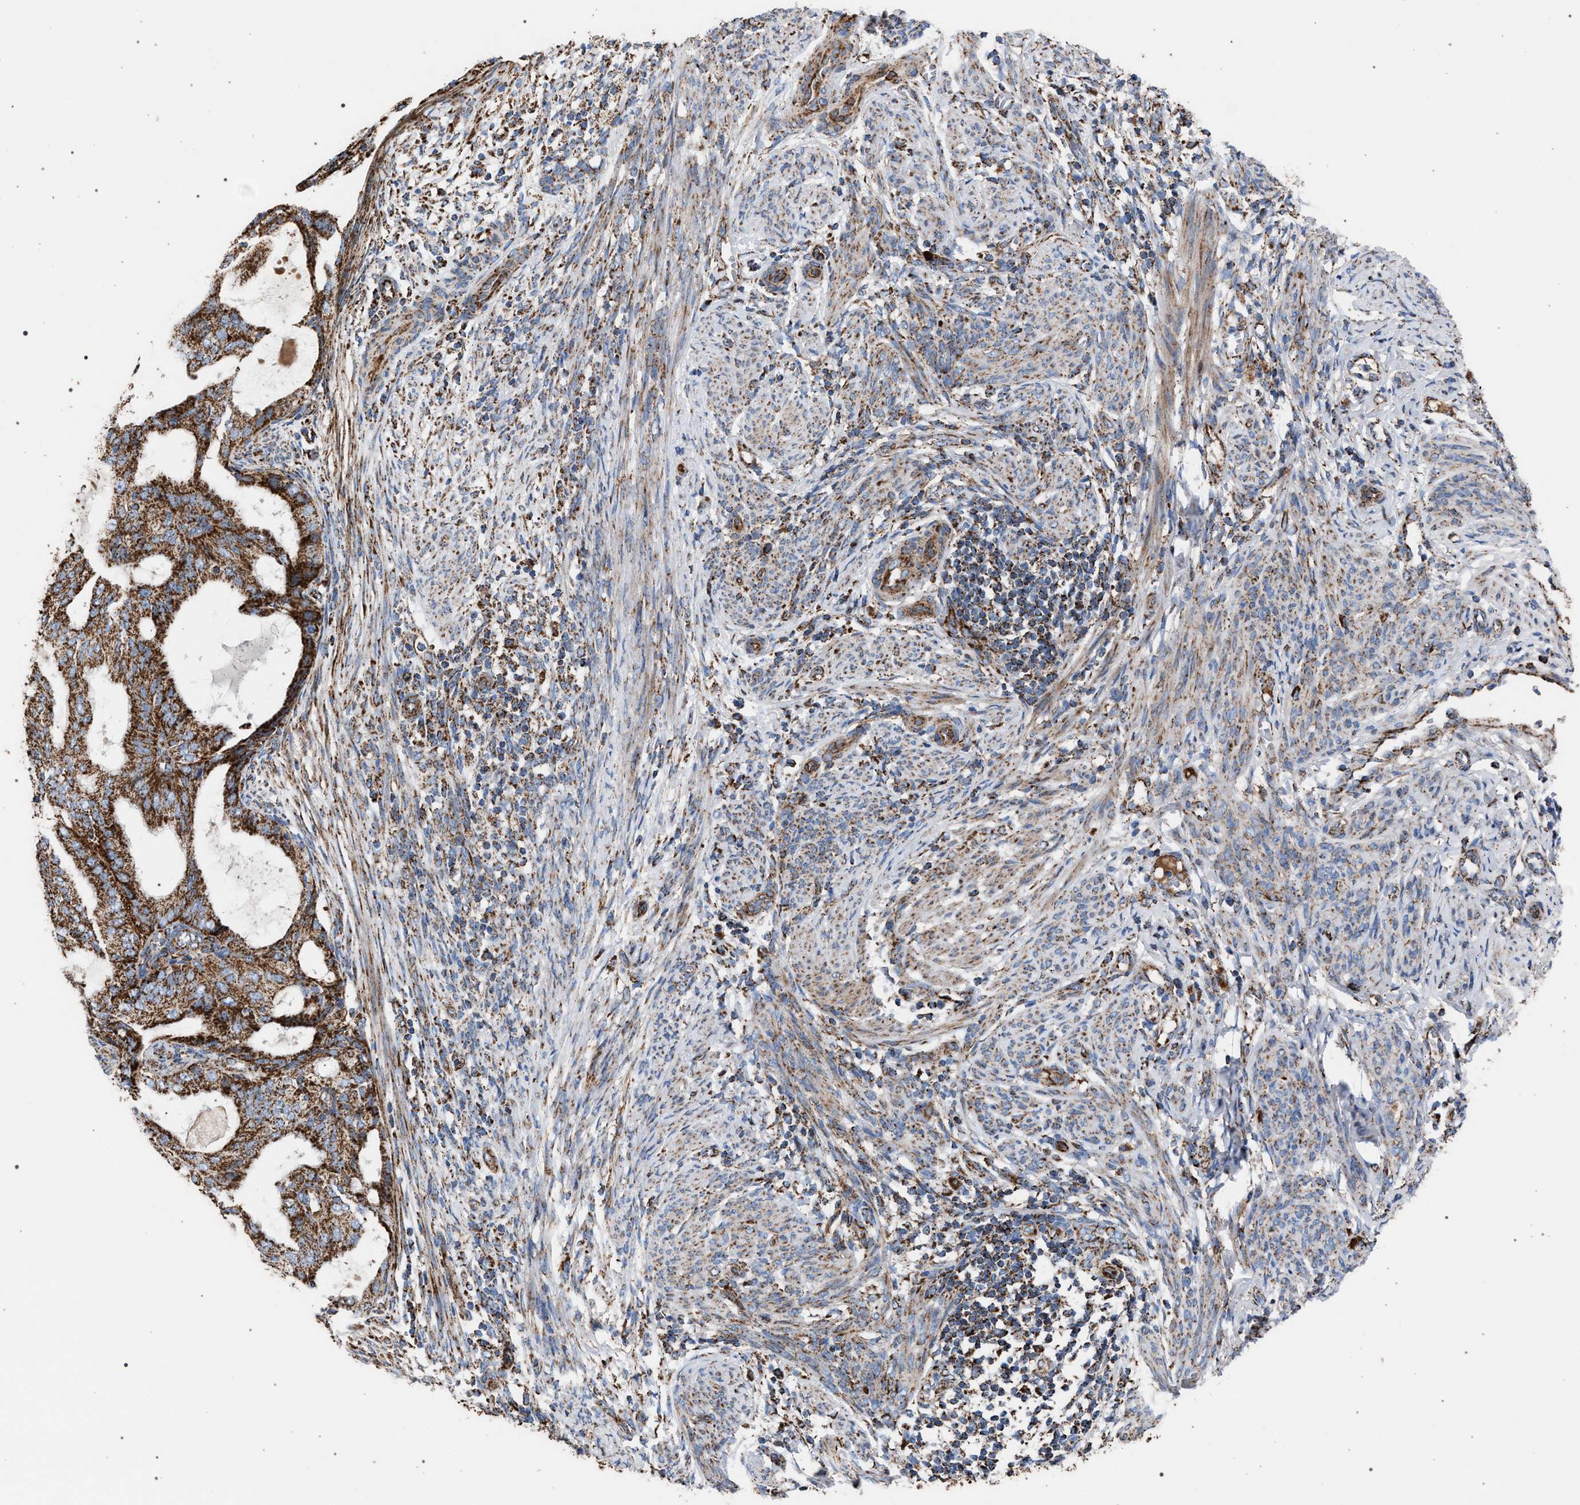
{"staining": {"intensity": "moderate", "quantity": ">75%", "location": "cytoplasmic/membranous"}, "tissue": "endometrial cancer", "cell_type": "Tumor cells", "image_type": "cancer", "snomed": [{"axis": "morphology", "description": "Adenocarcinoma, NOS"}, {"axis": "topography", "description": "Endometrium"}], "caption": "About >75% of tumor cells in endometrial cancer show moderate cytoplasmic/membranous protein expression as visualized by brown immunohistochemical staining.", "gene": "VPS13A", "patient": {"sex": "female", "age": 58}}